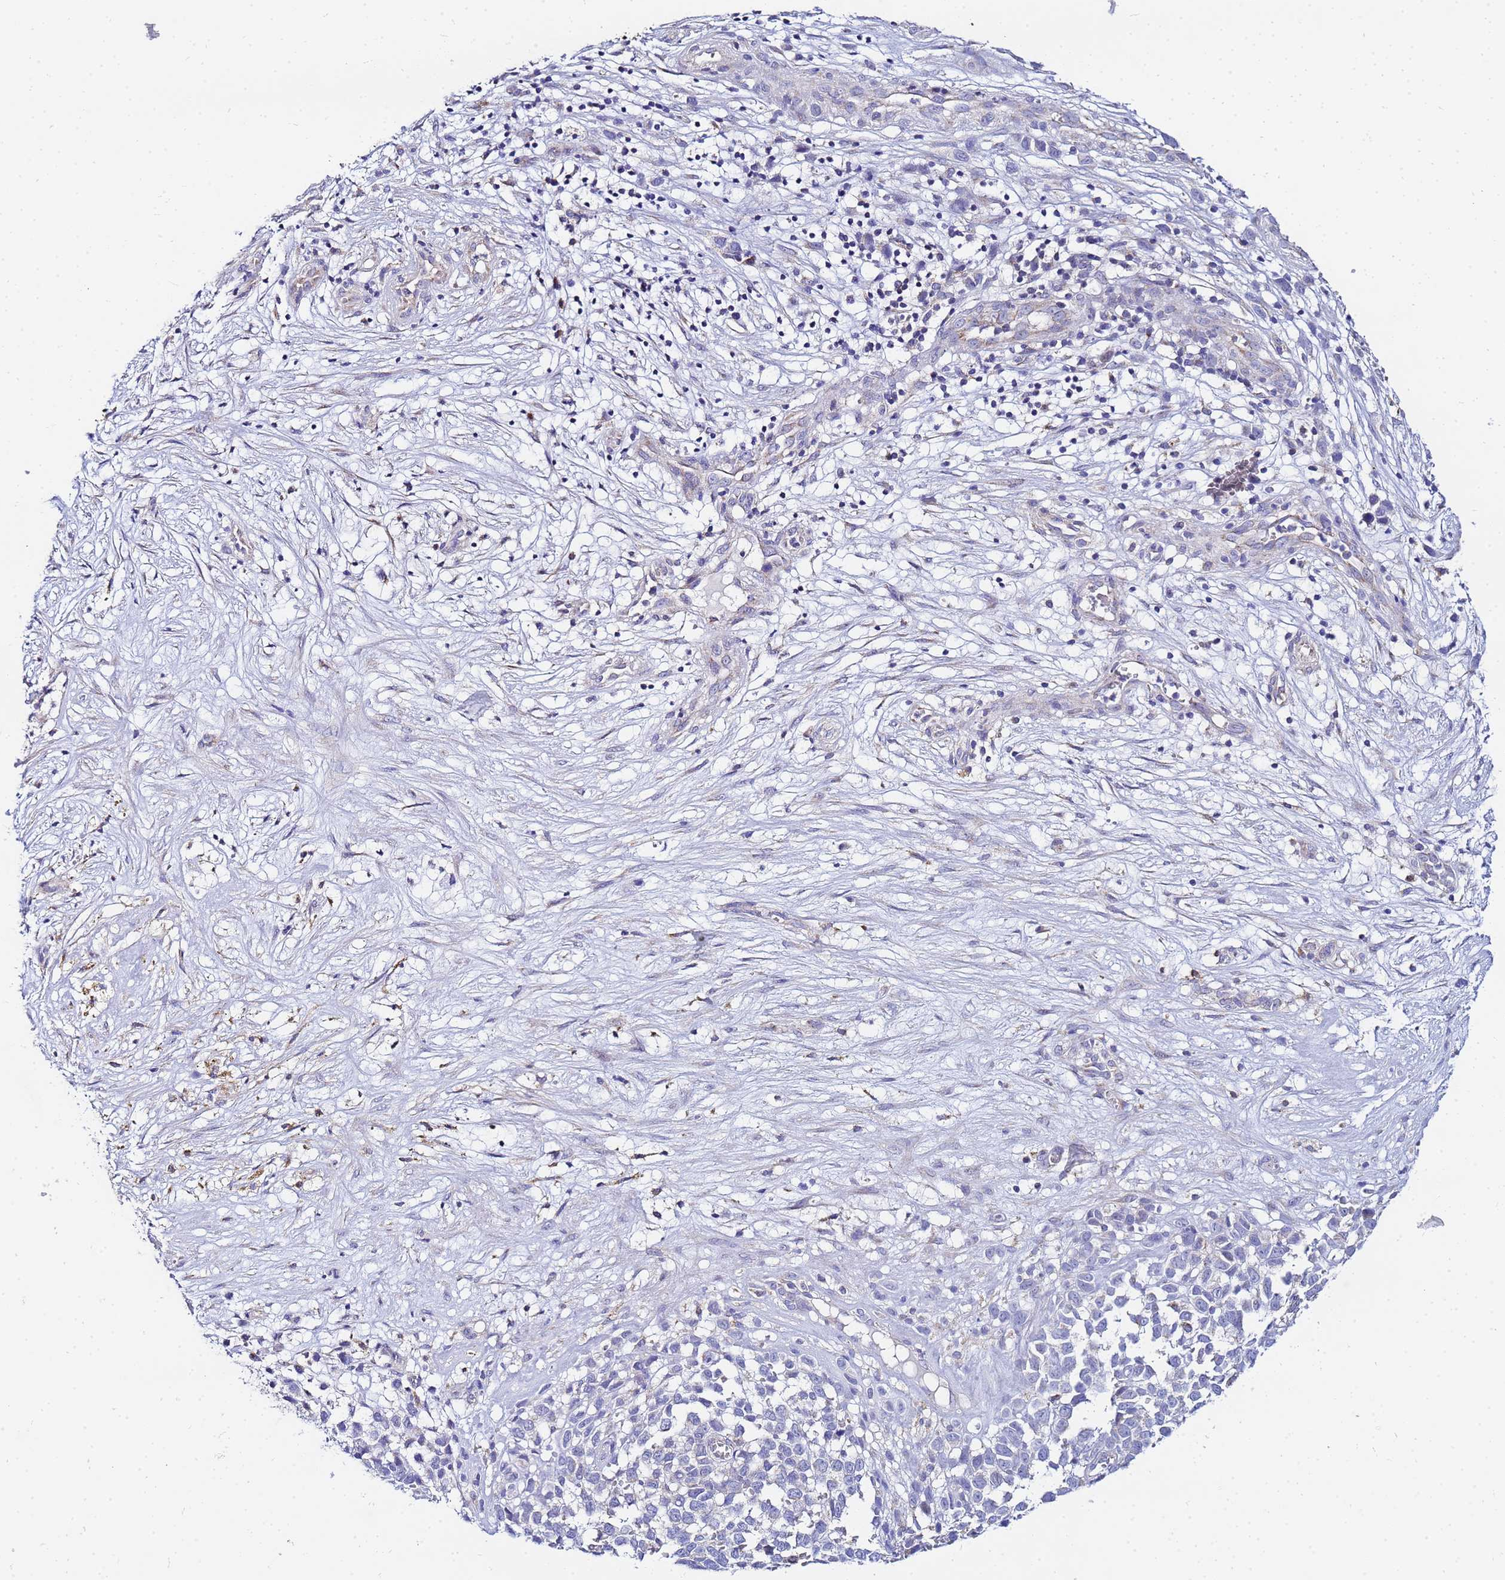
{"staining": {"intensity": "negative", "quantity": "none", "location": "none"}, "tissue": "melanoma", "cell_type": "Tumor cells", "image_type": "cancer", "snomed": [{"axis": "morphology", "description": "Malignant melanoma, NOS"}, {"axis": "topography", "description": "Nose, NOS"}], "caption": "Immunohistochemical staining of malignant melanoma exhibits no significant expression in tumor cells.", "gene": "FAHD2A", "patient": {"sex": "female", "age": 48}}